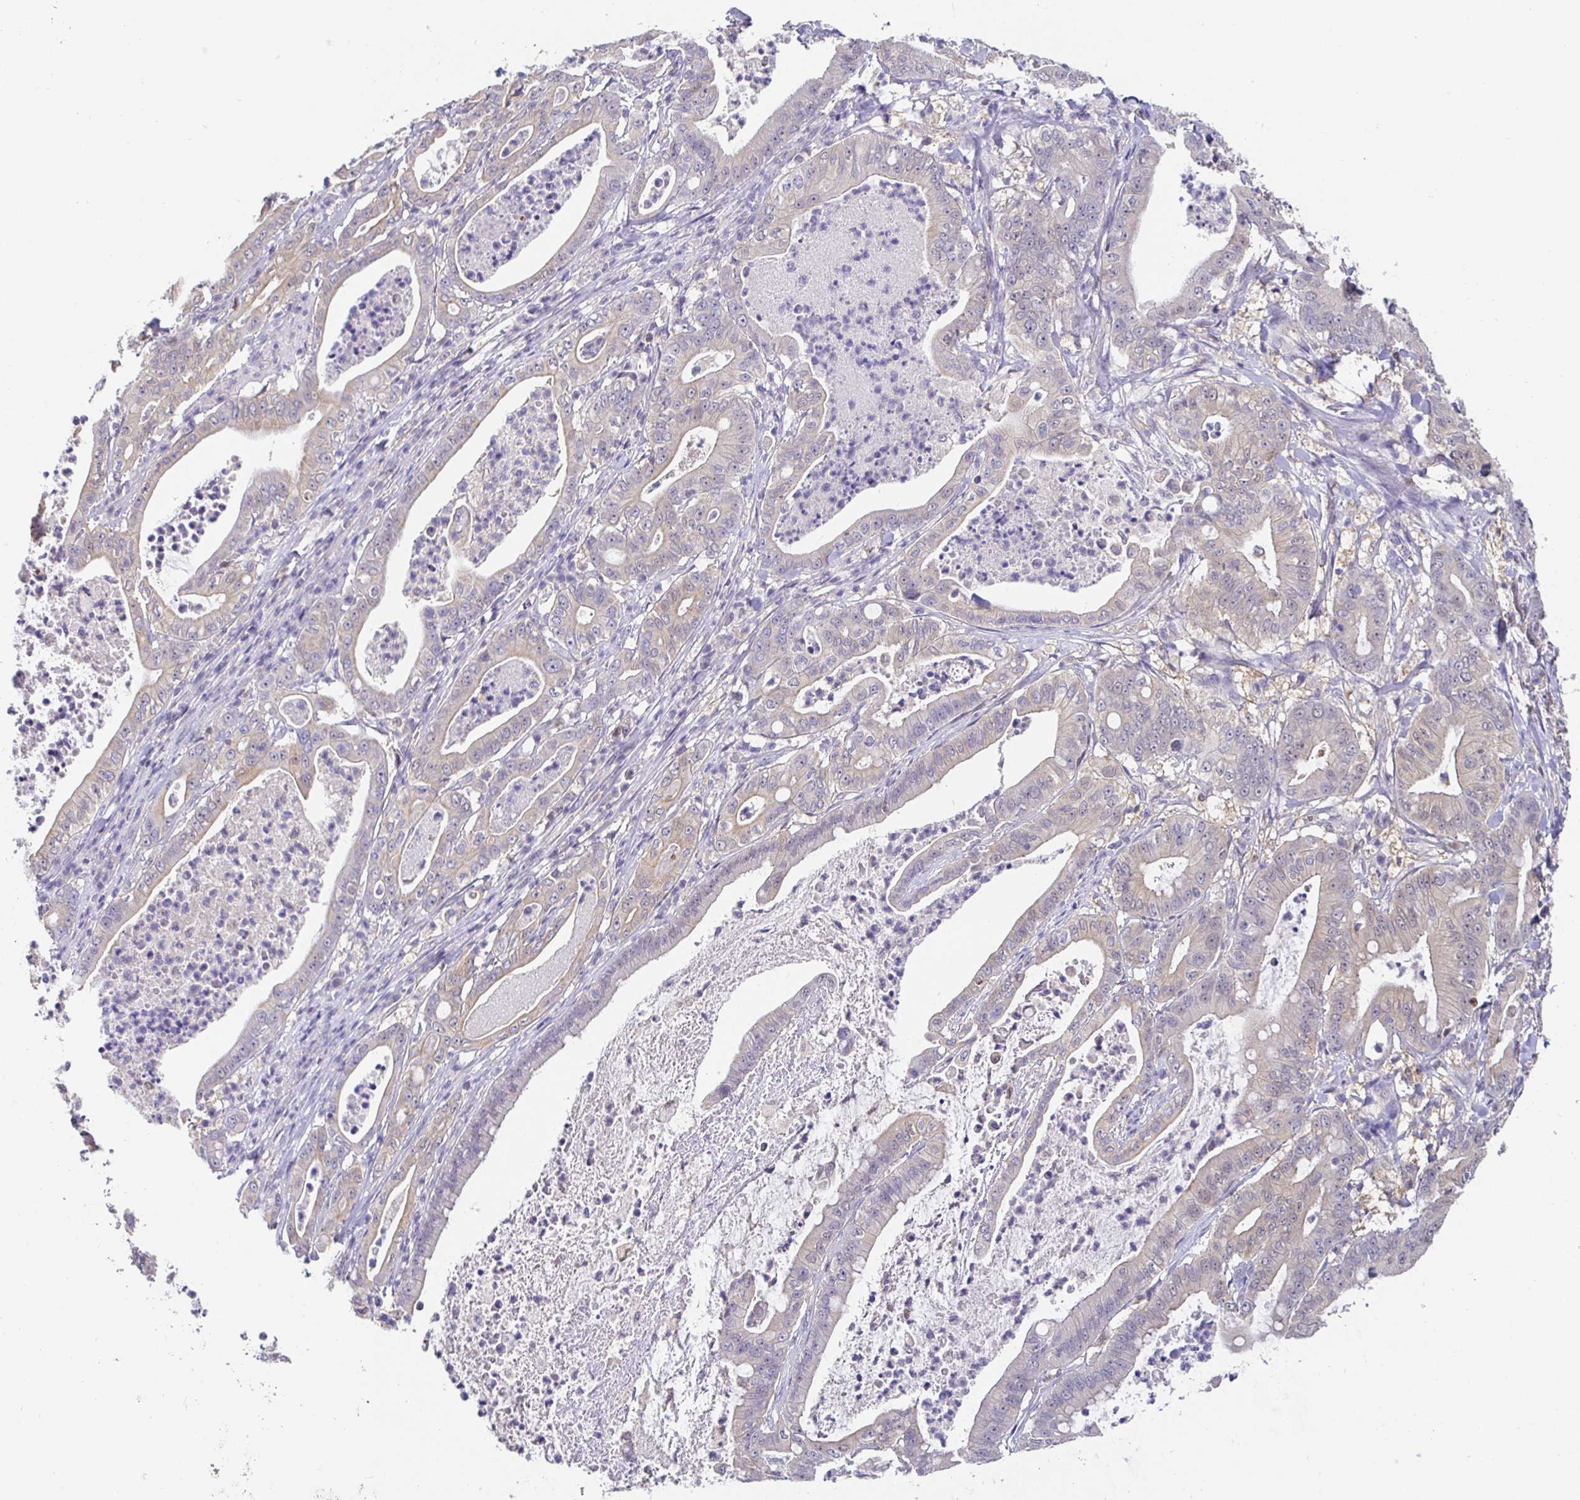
{"staining": {"intensity": "weak", "quantity": "25%-75%", "location": "cytoplasmic/membranous"}, "tissue": "pancreatic cancer", "cell_type": "Tumor cells", "image_type": "cancer", "snomed": [{"axis": "morphology", "description": "Adenocarcinoma, NOS"}, {"axis": "topography", "description": "Pancreas"}], "caption": "Pancreatic cancer (adenocarcinoma) tissue displays weak cytoplasmic/membranous expression in approximately 25%-75% of tumor cells, visualized by immunohistochemistry.", "gene": "SATB1", "patient": {"sex": "male", "age": 71}}